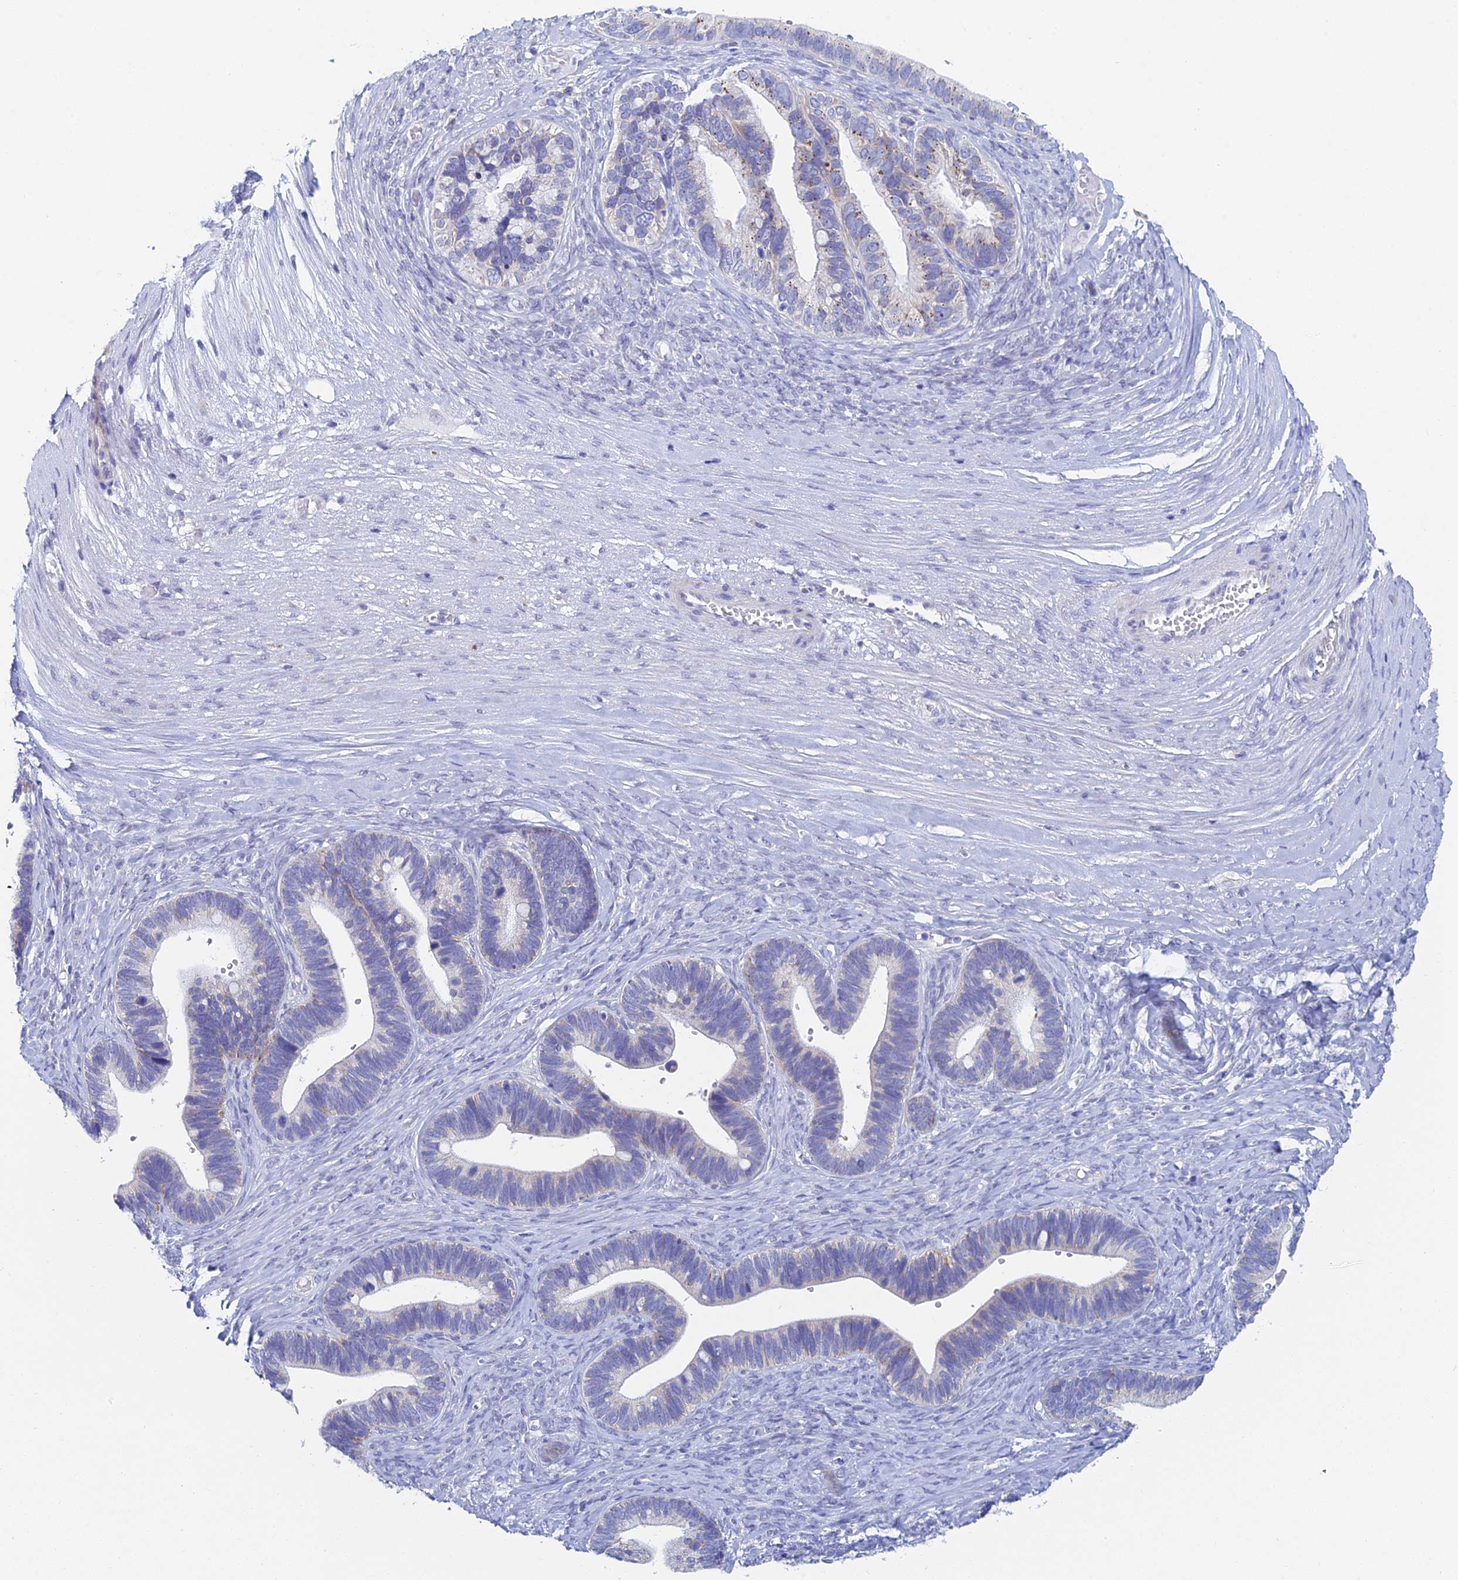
{"staining": {"intensity": "weak", "quantity": "<25%", "location": "cytoplasmic/membranous"}, "tissue": "ovarian cancer", "cell_type": "Tumor cells", "image_type": "cancer", "snomed": [{"axis": "morphology", "description": "Cystadenocarcinoma, serous, NOS"}, {"axis": "topography", "description": "Ovary"}], "caption": "There is no significant expression in tumor cells of ovarian cancer.", "gene": "ACSM1", "patient": {"sex": "female", "age": 56}}